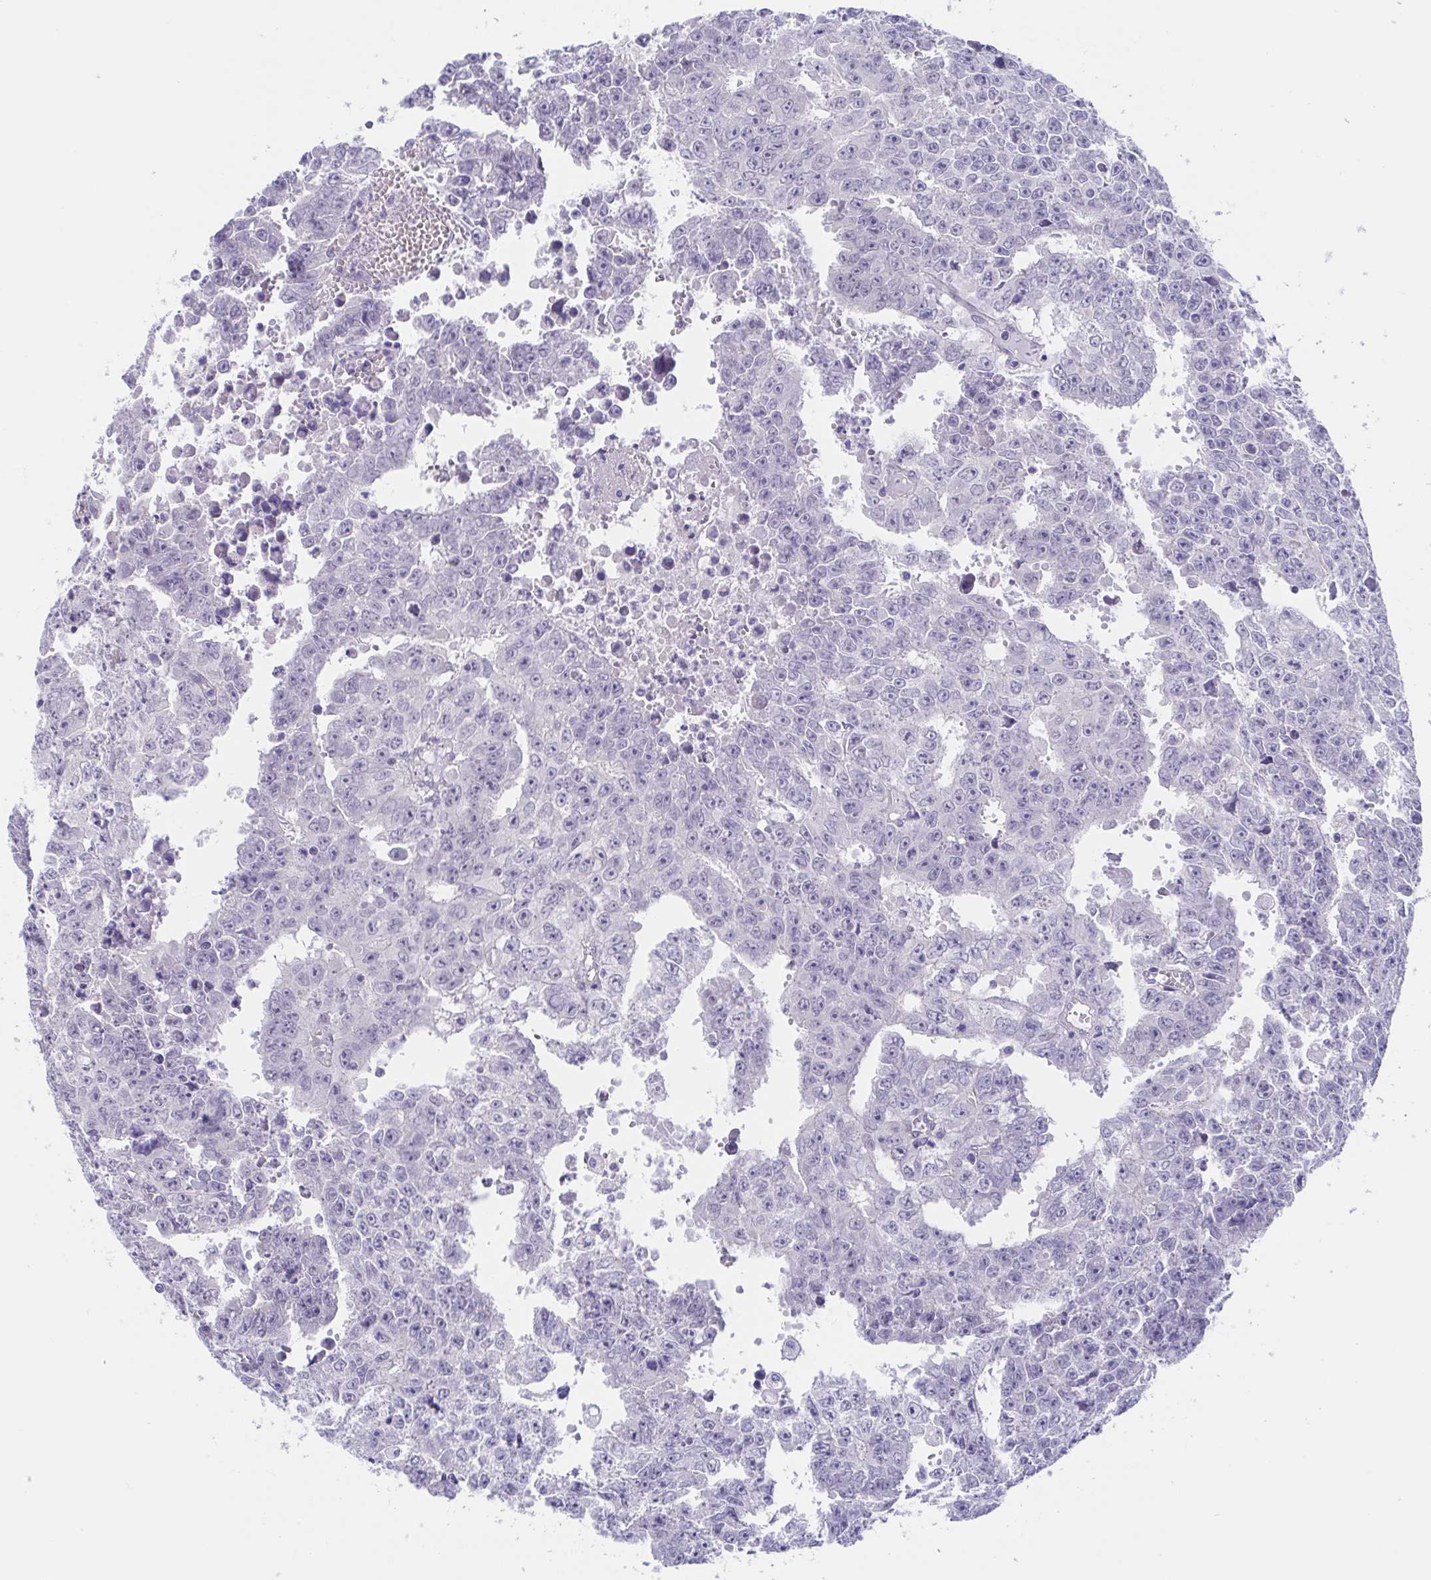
{"staining": {"intensity": "negative", "quantity": "none", "location": "none"}, "tissue": "testis cancer", "cell_type": "Tumor cells", "image_type": "cancer", "snomed": [{"axis": "morphology", "description": "Carcinoma, Embryonal, NOS"}, {"axis": "morphology", "description": "Teratoma, malignant, NOS"}, {"axis": "topography", "description": "Testis"}], "caption": "Immunohistochemistry (IHC) micrograph of human testis teratoma (malignant) stained for a protein (brown), which shows no staining in tumor cells.", "gene": "TEX12", "patient": {"sex": "male", "age": 24}}